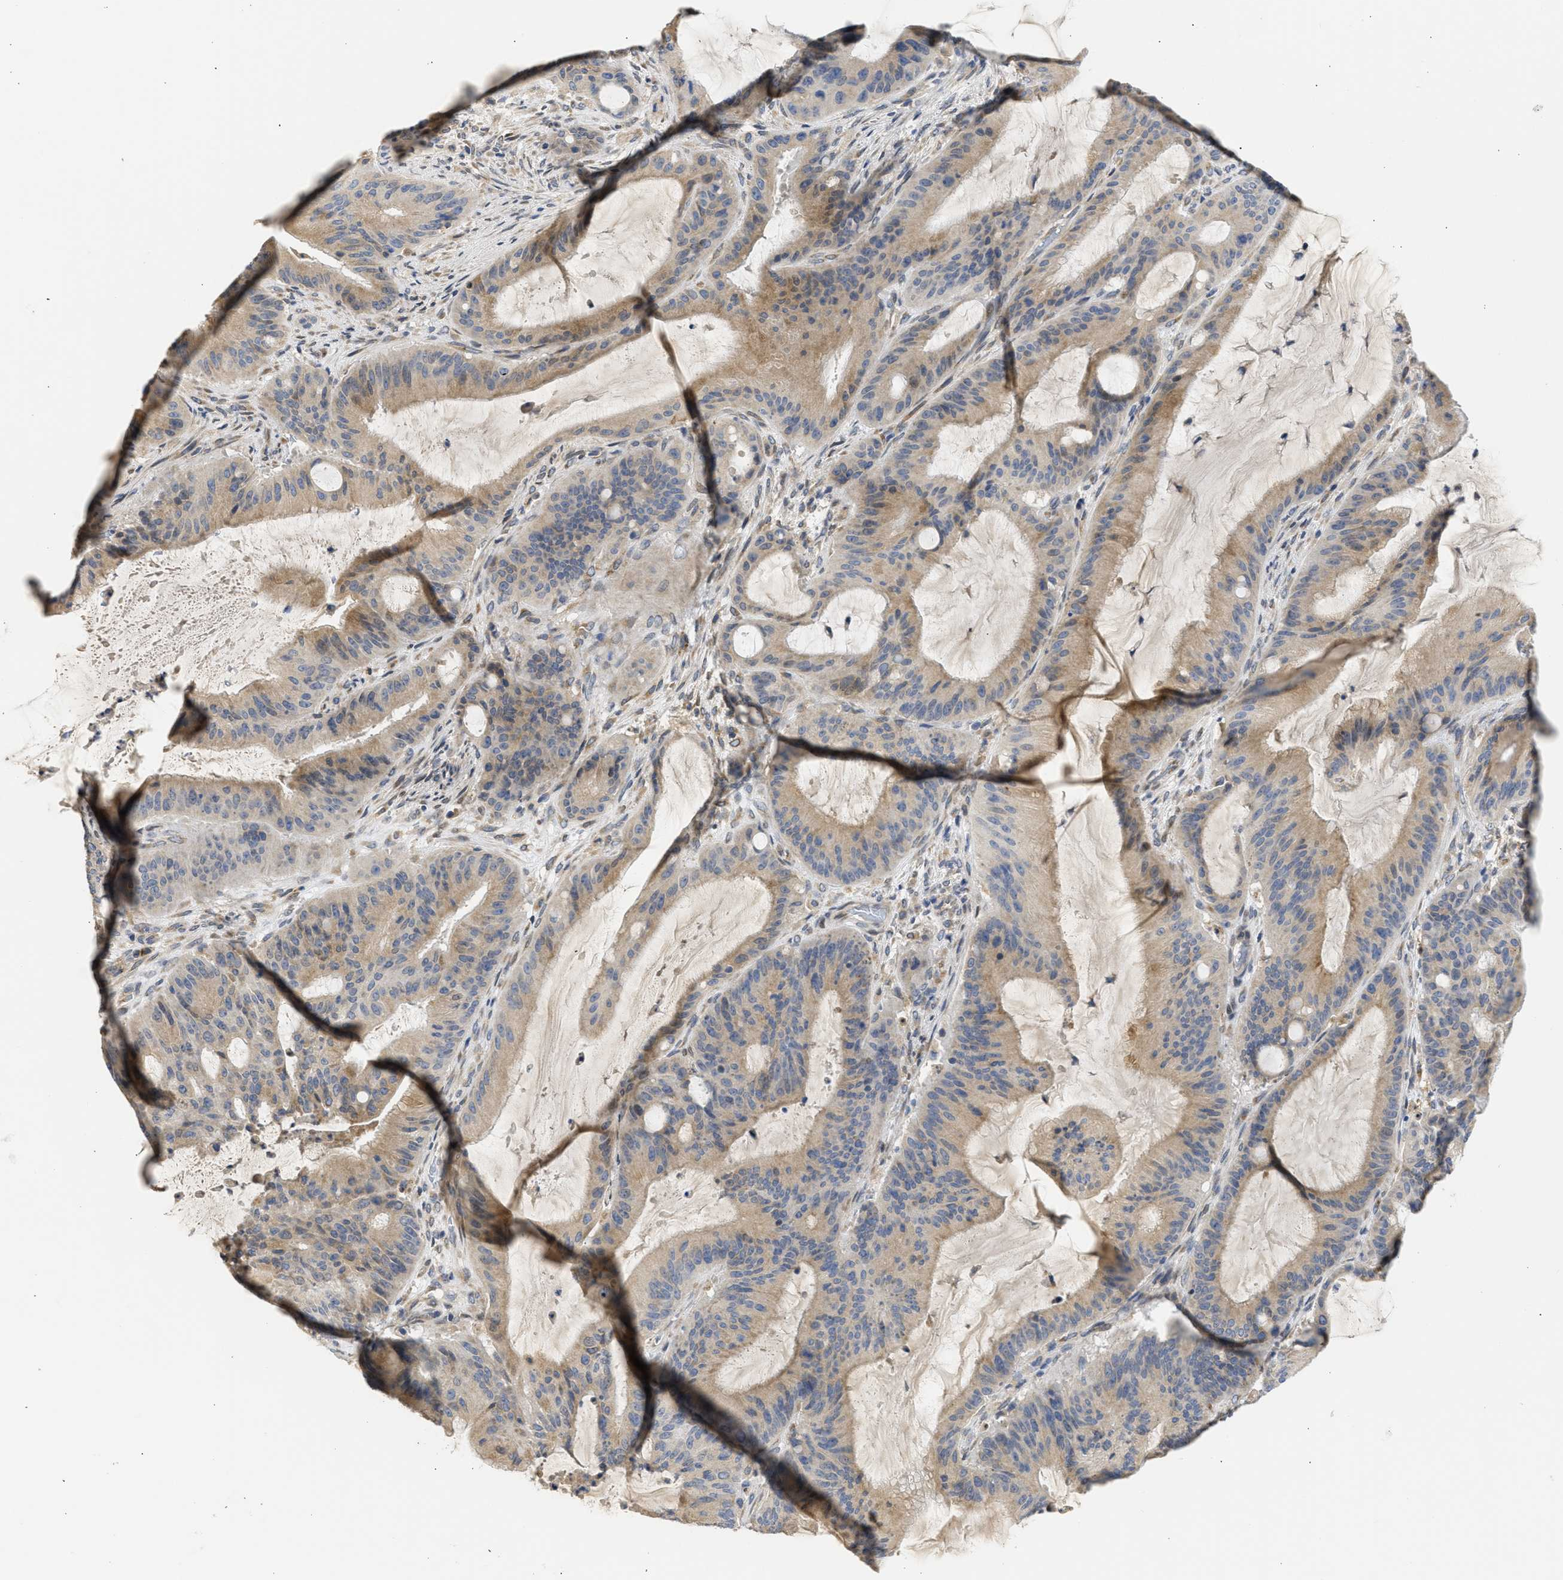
{"staining": {"intensity": "weak", "quantity": ">75%", "location": "cytoplasmic/membranous"}, "tissue": "liver cancer", "cell_type": "Tumor cells", "image_type": "cancer", "snomed": [{"axis": "morphology", "description": "Normal tissue, NOS"}, {"axis": "morphology", "description": "Cholangiocarcinoma"}, {"axis": "topography", "description": "Liver"}, {"axis": "topography", "description": "Peripheral nerve tissue"}], "caption": "Cholangiocarcinoma (liver) stained with a protein marker shows weak staining in tumor cells.", "gene": "TMED1", "patient": {"sex": "female", "age": 73}}